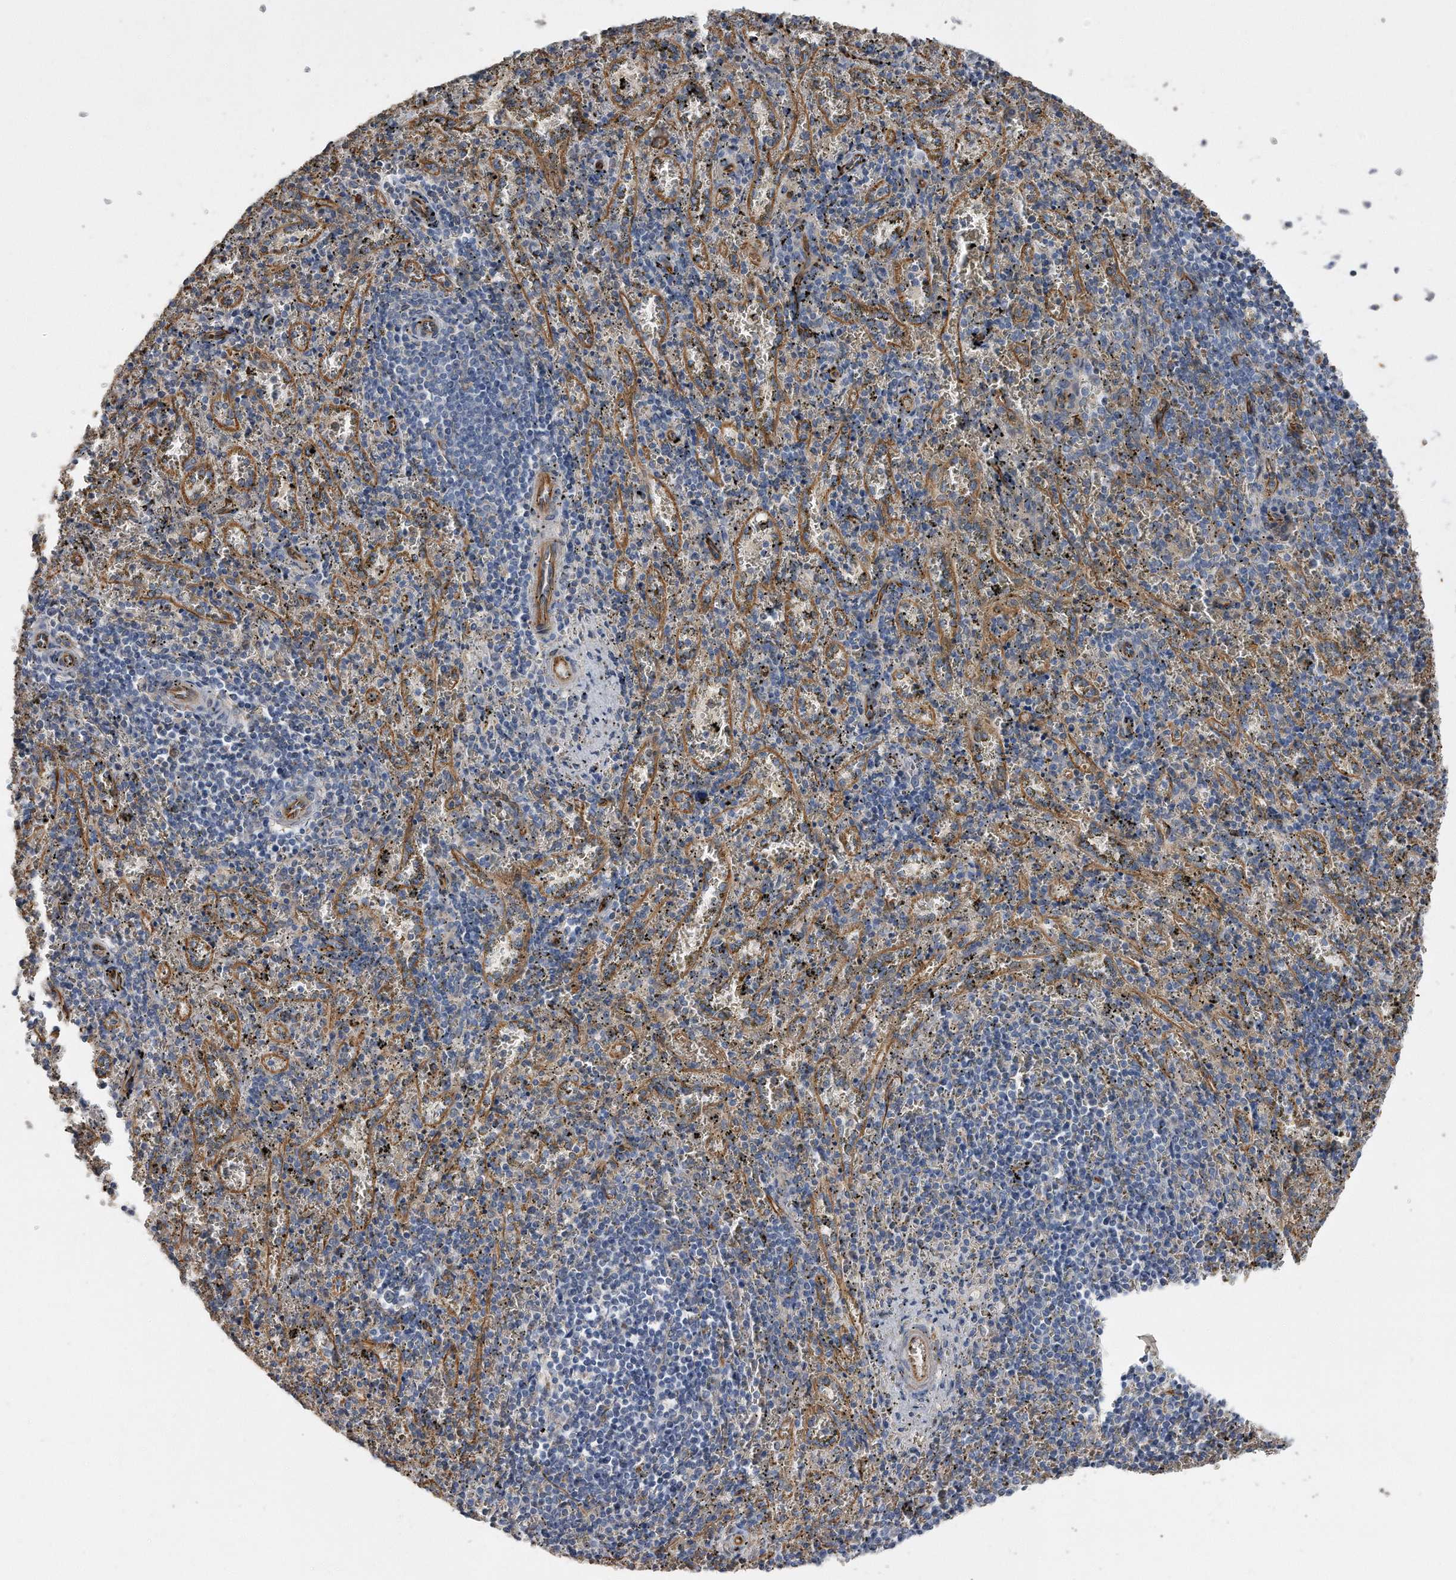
{"staining": {"intensity": "negative", "quantity": "none", "location": "none"}, "tissue": "spleen", "cell_type": "Cells in red pulp", "image_type": "normal", "snomed": [{"axis": "morphology", "description": "Normal tissue, NOS"}, {"axis": "topography", "description": "Spleen"}], "caption": "The image displays no significant positivity in cells in red pulp of spleen. (Stains: DAB (3,3'-diaminobenzidine) immunohistochemistry with hematoxylin counter stain, Microscopy: brightfield microscopy at high magnification).", "gene": "GPC1", "patient": {"sex": "male", "age": 11}}